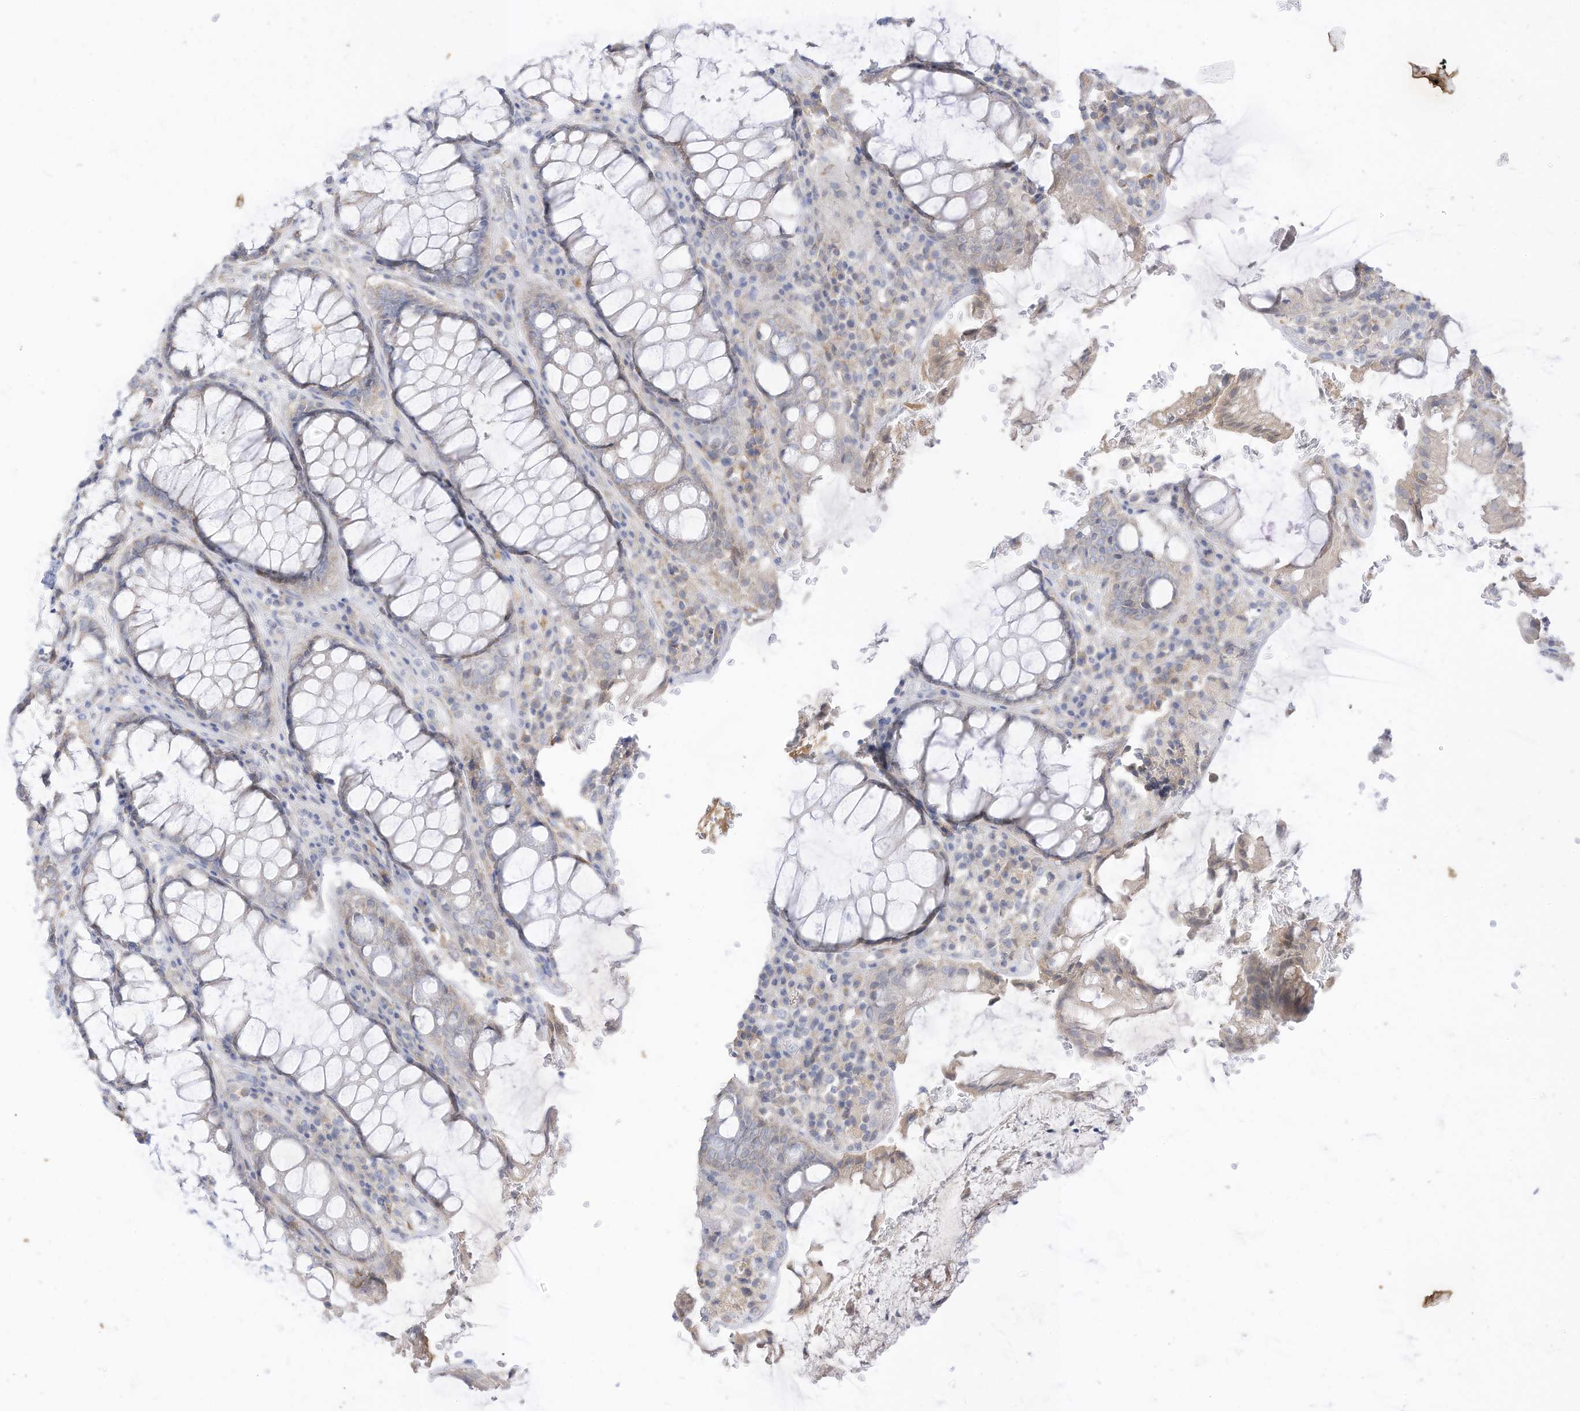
{"staining": {"intensity": "weak", "quantity": "25%-75%", "location": "cytoplasmic/membranous"}, "tissue": "rectum", "cell_type": "Glandular cells", "image_type": "normal", "snomed": [{"axis": "morphology", "description": "Normal tissue, NOS"}, {"axis": "topography", "description": "Rectum"}], "caption": "High-magnification brightfield microscopy of unremarkable rectum stained with DAB (brown) and counterstained with hematoxylin (blue). glandular cells exhibit weak cytoplasmic/membranous positivity is seen in approximately25%-75% of cells.", "gene": "RASA2", "patient": {"sex": "male", "age": 64}}